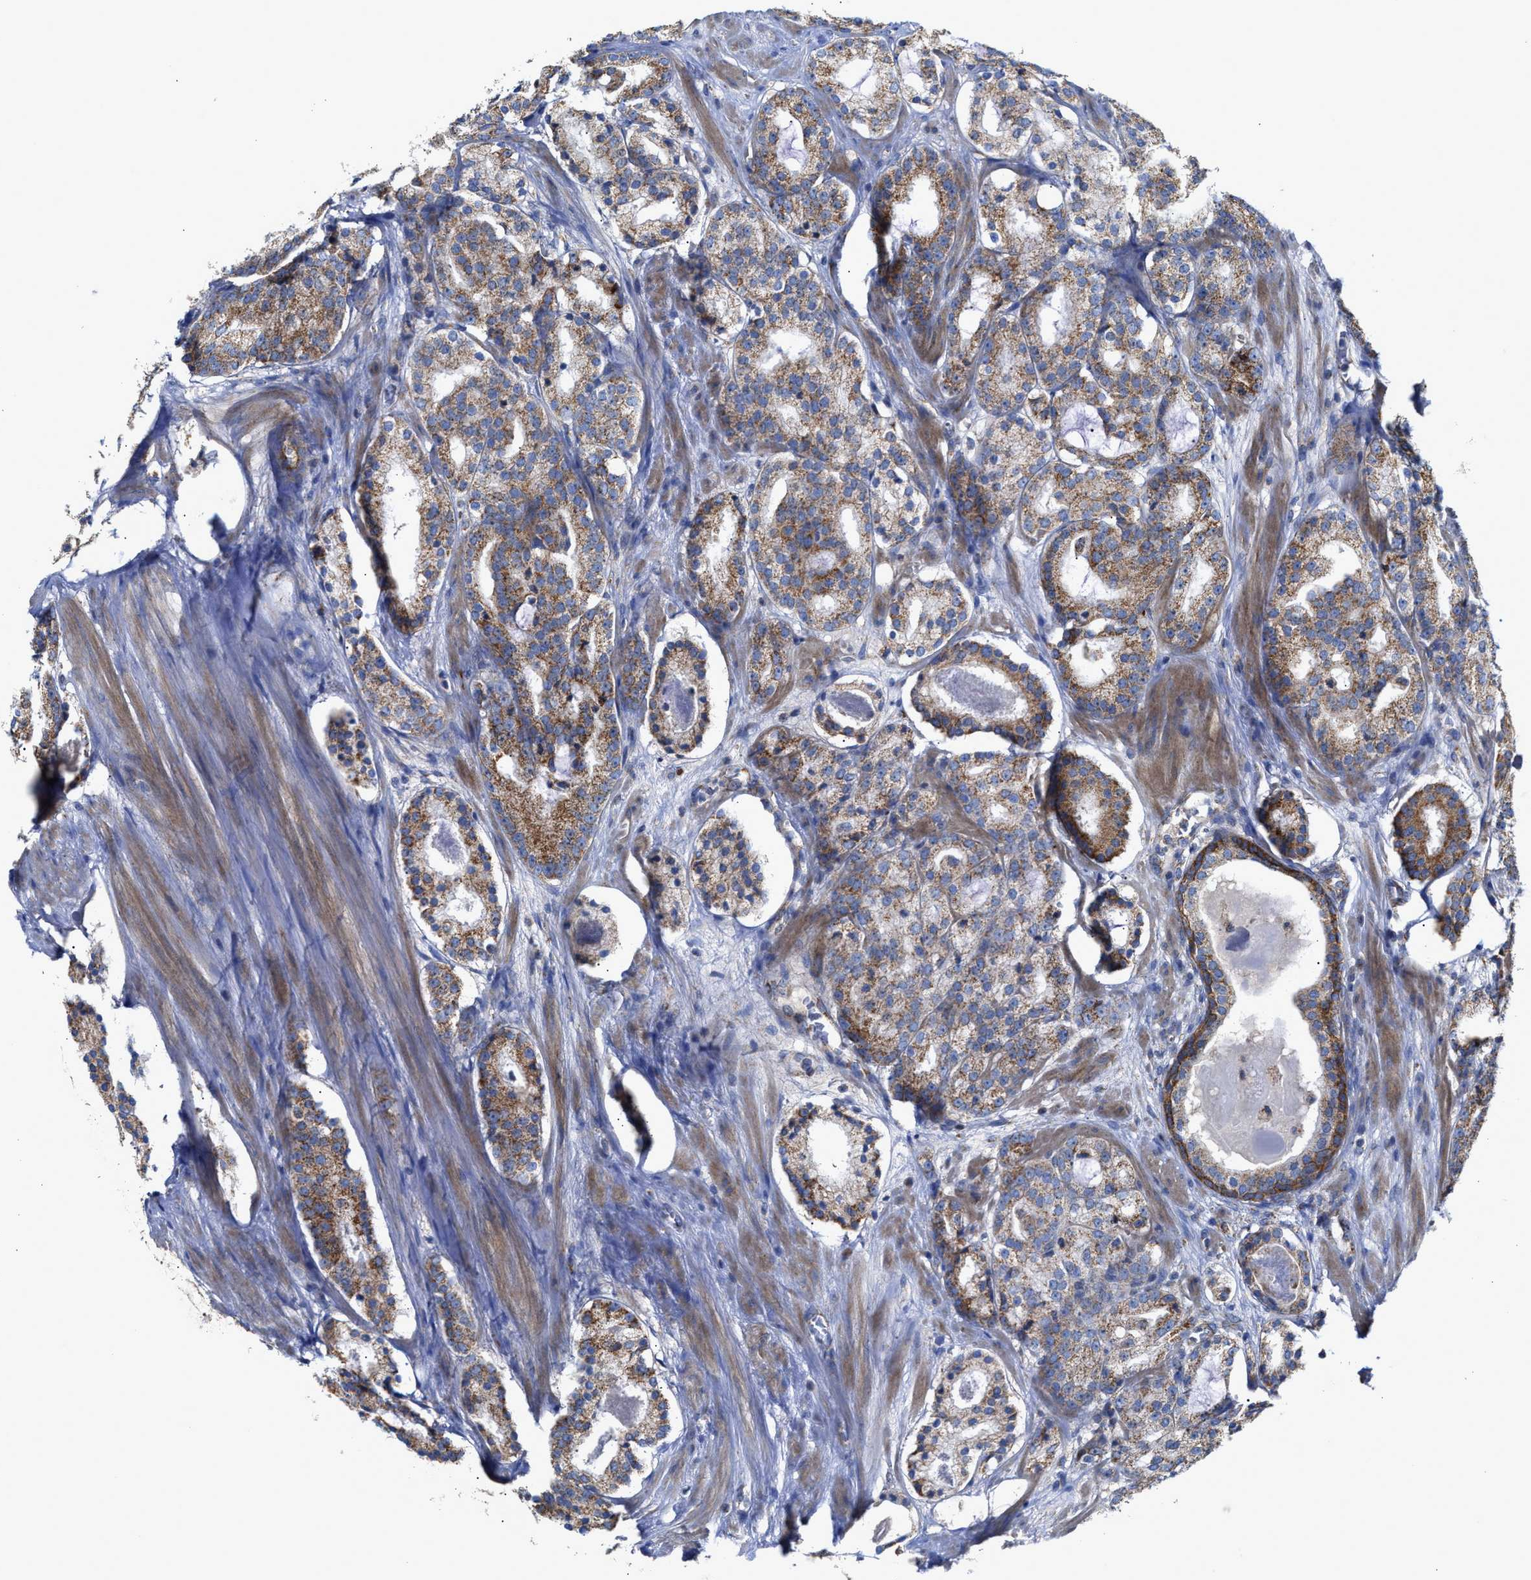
{"staining": {"intensity": "moderate", "quantity": ">75%", "location": "cytoplasmic/membranous"}, "tissue": "prostate cancer", "cell_type": "Tumor cells", "image_type": "cancer", "snomed": [{"axis": "morphology", "description": "Adenocarcinoma, Low grade"}, {"axis": "topography", "description": "Prostate"}], "caption": "A histopathology image showing moderate cytoplasmic/membranous positivity in about >75% of tumor cells in prostate cancer, as visualized by brown immunohistochemical staining.", "gene": "MECR", "patient": {"sex": "male", "age": 69}}